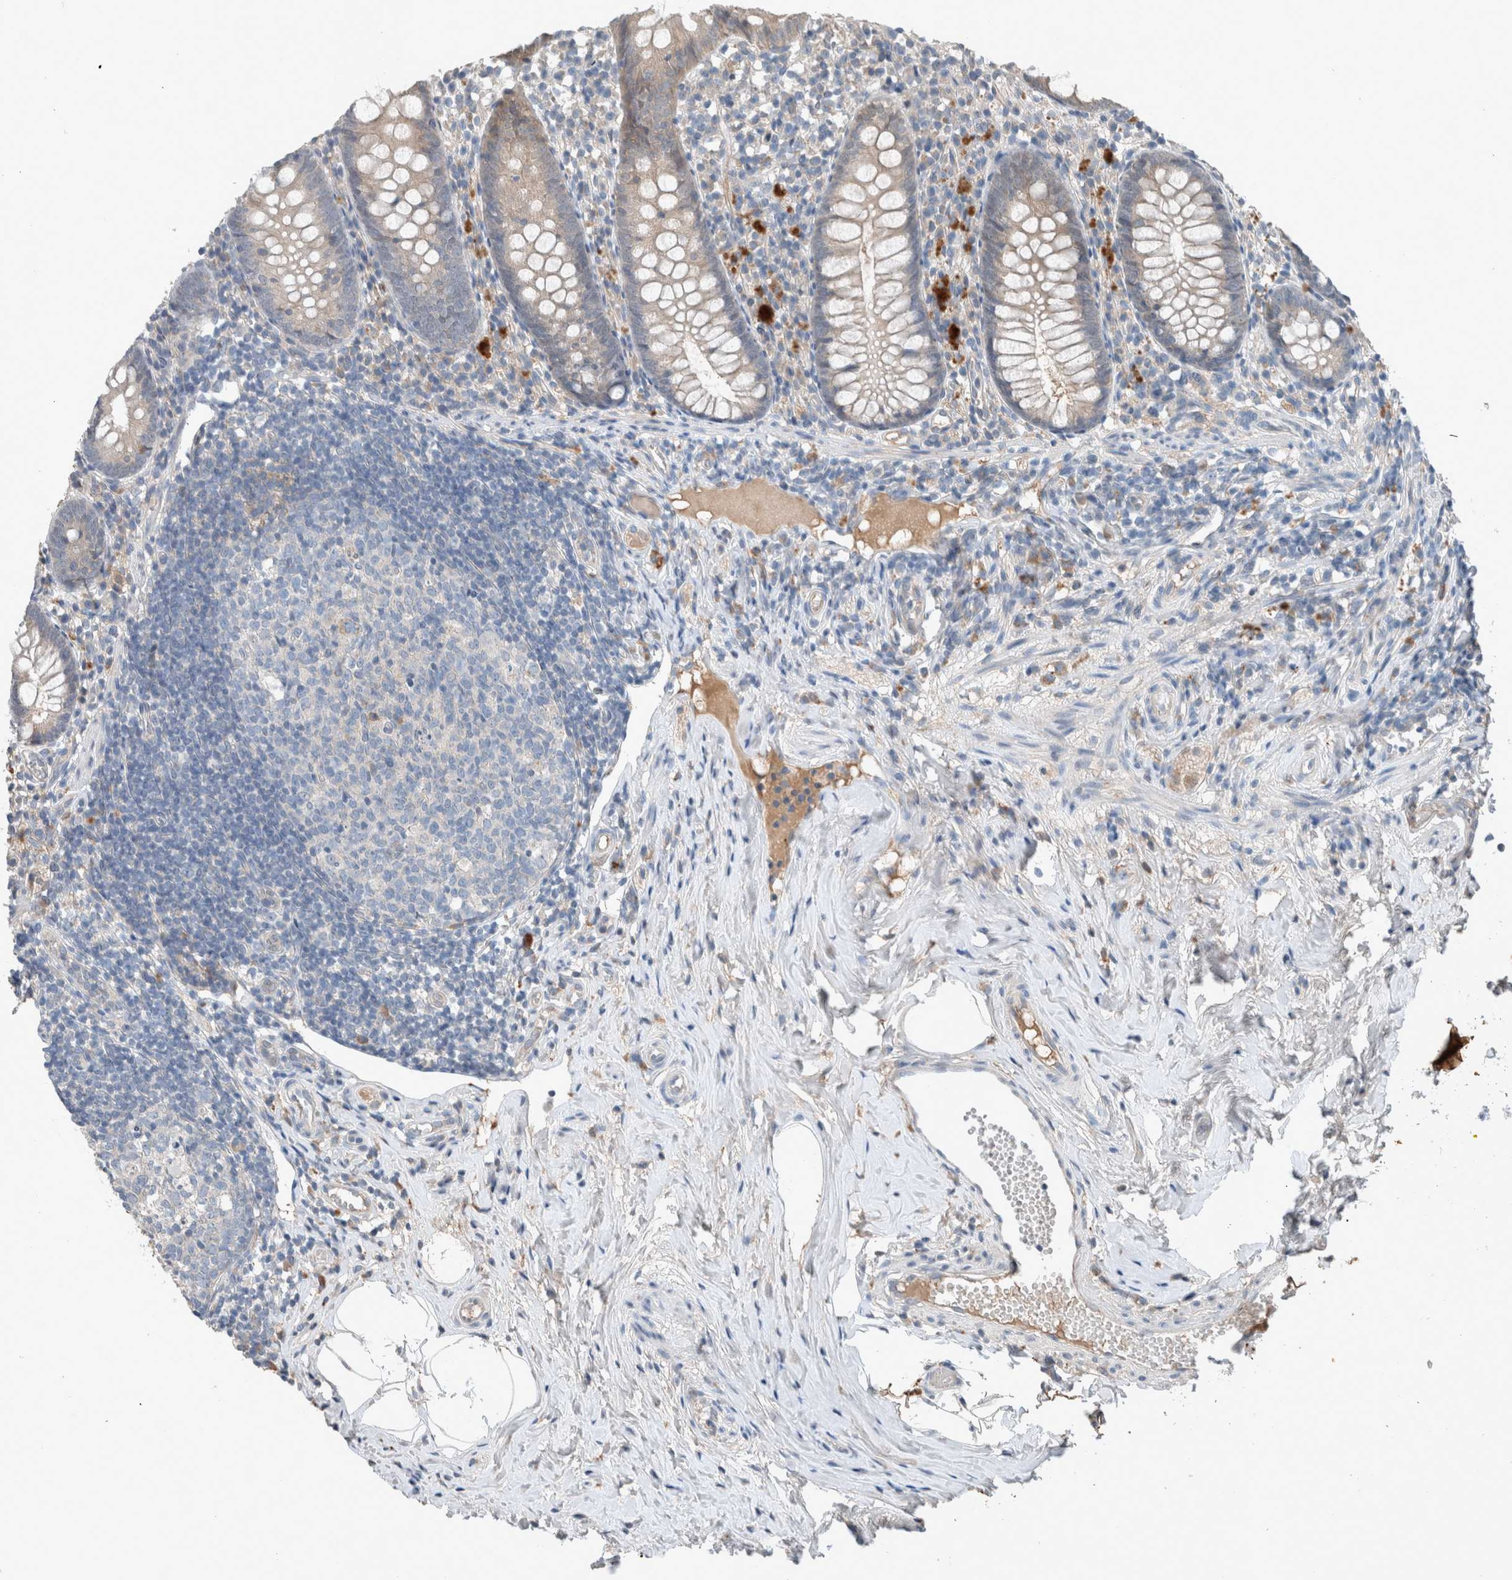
{"staining": {"intensity": "moderate", "quantity": "25%-75%", "location": "cytoplasmic/membranous"}, "tissue": "appendix", "cell_type": "Glandular cells", "image_type": "normal", "snomed": [{"axis": "morphology", "description": "Normal tissue, NOS"}, {"axis": "topography", "description": "Appendix"}], "caption": "Protein analysis of benign appendix demonstrates moderate cytoplasmic/membranous staining in about 25%-75% of glandular cells. (DAB IHC, brown staining for protein, blue staining for nuclei).", "gene": "UGCG", "patient": {"sex": "female", "age": 20}}